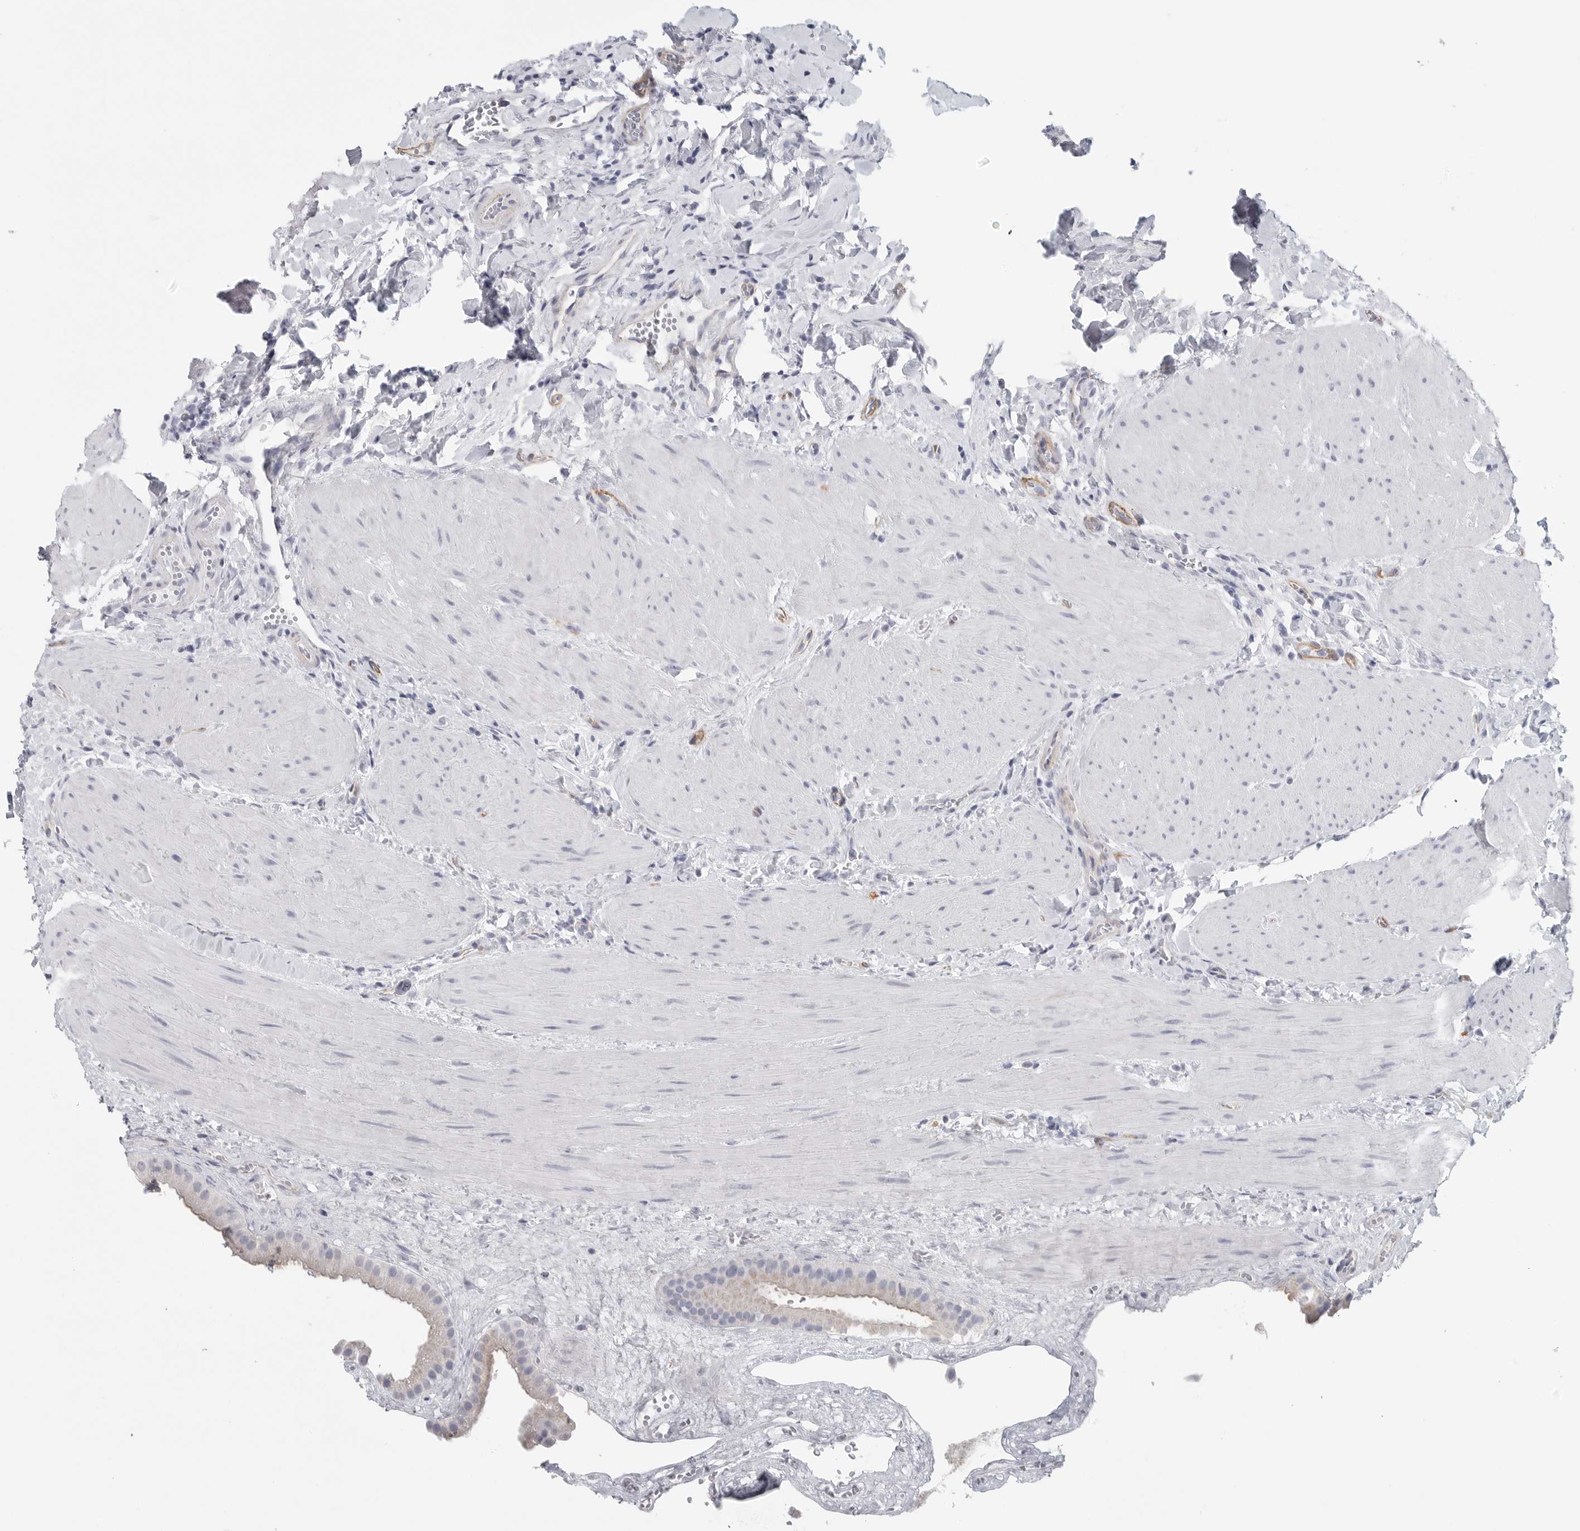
{"staining": {"intensity": "weak", "quantity": "25%-75%", "location": "cytoplasmic/membranous"}, "tissue": "gallbladder", "cell_type": "Glandular cells", "image_type": "normal", "snomed": [{"axis": "morphology", "description": "Normal tissue, NOS"}, {"axis": "topography", "description": "Gallbladder"}], "caption": "IHC photomicrograph of benign gallbladder: human gallbladder stained using IHC reveals low levels of weak protein expression localized specifically in the cytoplasmic/membranous of glandular cells, appearing as a cytoplasmic/membranous brown color.", "gene": "TNR", "patient": {"sex": "male", "age": 55}}